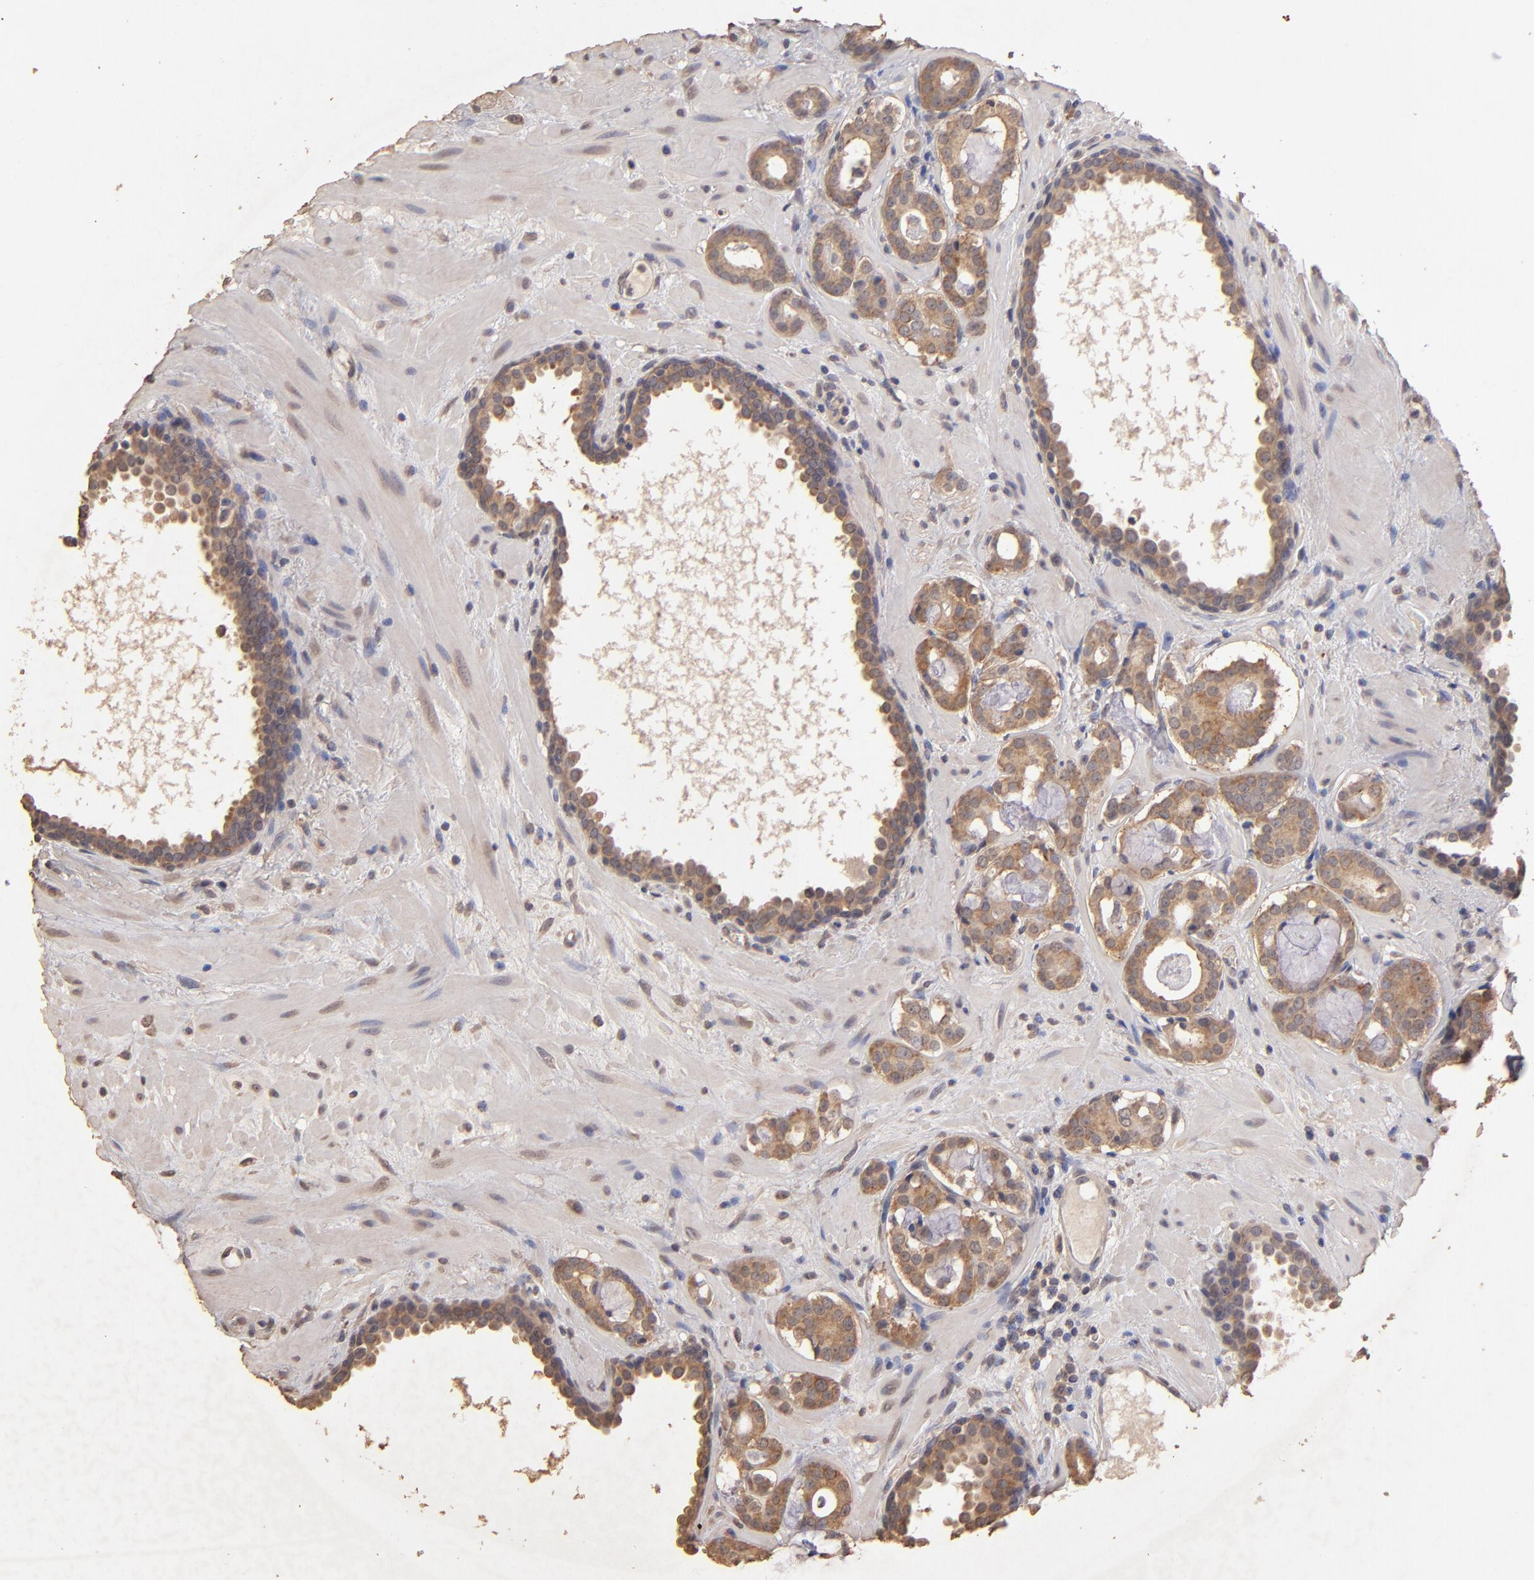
{"staining": {"intensity": "moderate", "quantity": ">75%", "location": "cytoplasmic/membranous"}, "tissue": "prostate cancer", "cell_type": "Tumor cells", "image_type": "cancer", "snomed": [{"axis": "morphology", "description": "Adenocarcinoma, Low grade"}, {"axis": "topography", "description": "Prostate"}], "caption": "This is a micrograph of immunohistochemistry (IHC) staining of prostate cancer (low-grade adenocarcinoma), which shows moderate staining in the cytoplasmic/membranous of tumor cells.", "gene": "OPHN1", "patient": {"sex": "male", "age": 57}}